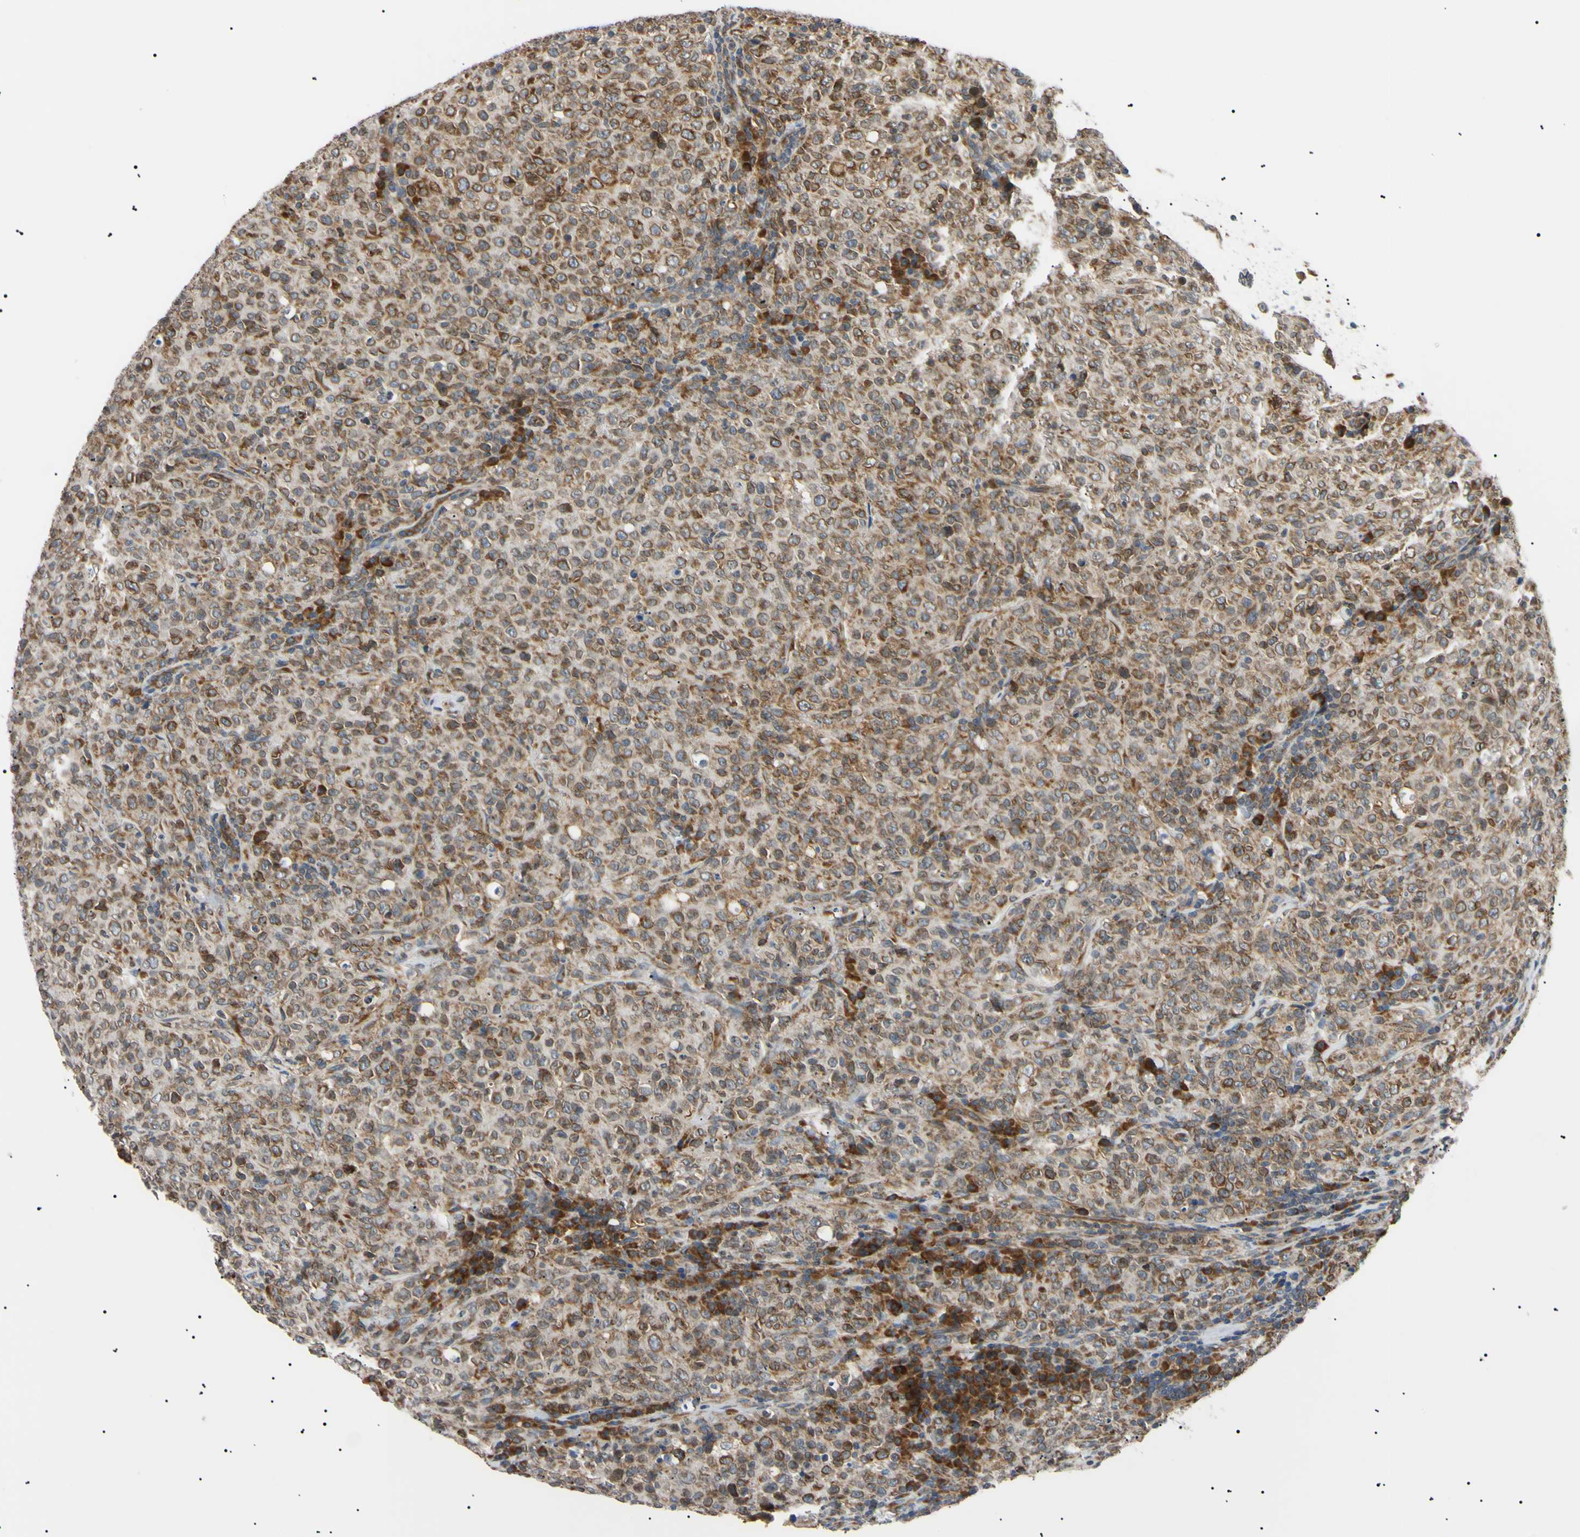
{"staining": {"intensity": "moderate", "quantity": ">75%", "location": "cytoplasmic/membranous"}, "tissue": "lymphoma", "cell_type": "Tumor cells", "image_type": "cancer", "snomed": [{"axis": "morphology", "description": "Malignant lymphoma, non-Hodgkin's type, High grade"}, {"axis": "topography", "description": "Tonsil"}], "caption": "Immunohistochemistry (DAB) staining of human malignant lymphoma, non-Hodgkin's type (high-grade) displays moderate cytoplasmic/membranous protein positivity in about >75% of tumor cells.", "gene": "VAPA", "patient": {"sex": "female", "age": 36}}